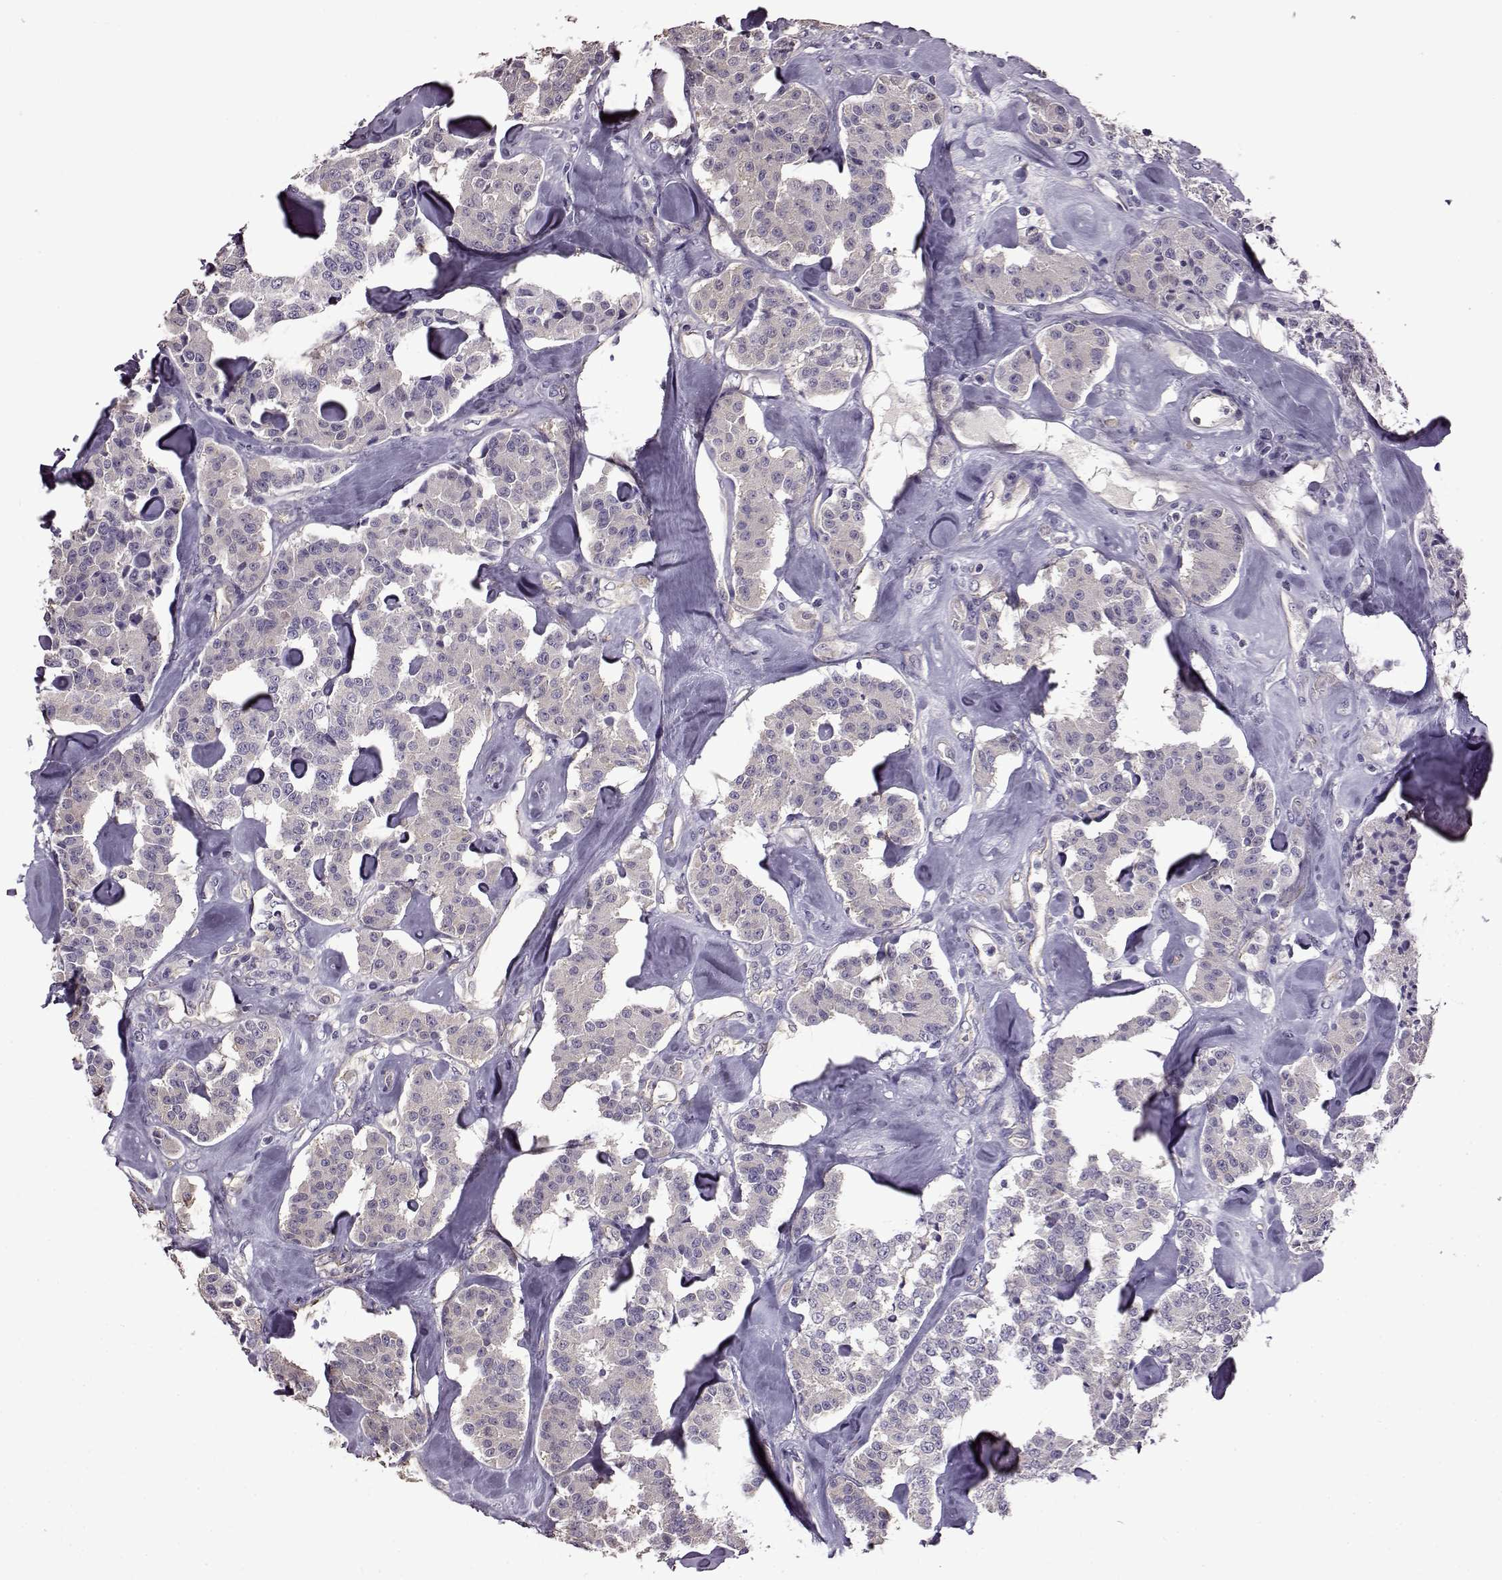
{"staining": {"intensity": "negative", "quantity": "none", "location": "none"}, "tissue": "carcinoid", "cell_type": "Tumor cells", "image_type": "cancer", "snomed": [{"axis": "morphology", "description": "Carcinoid, malignant, NOS"}, {"axis": "topography", "description": "Pancreas"}], "caption": "Immunohistochemical staining of carcinoid displays no significant staining in tumor cells.", "gene": "EDDM3B", "patient": {"sex": "male", "age": 41}}